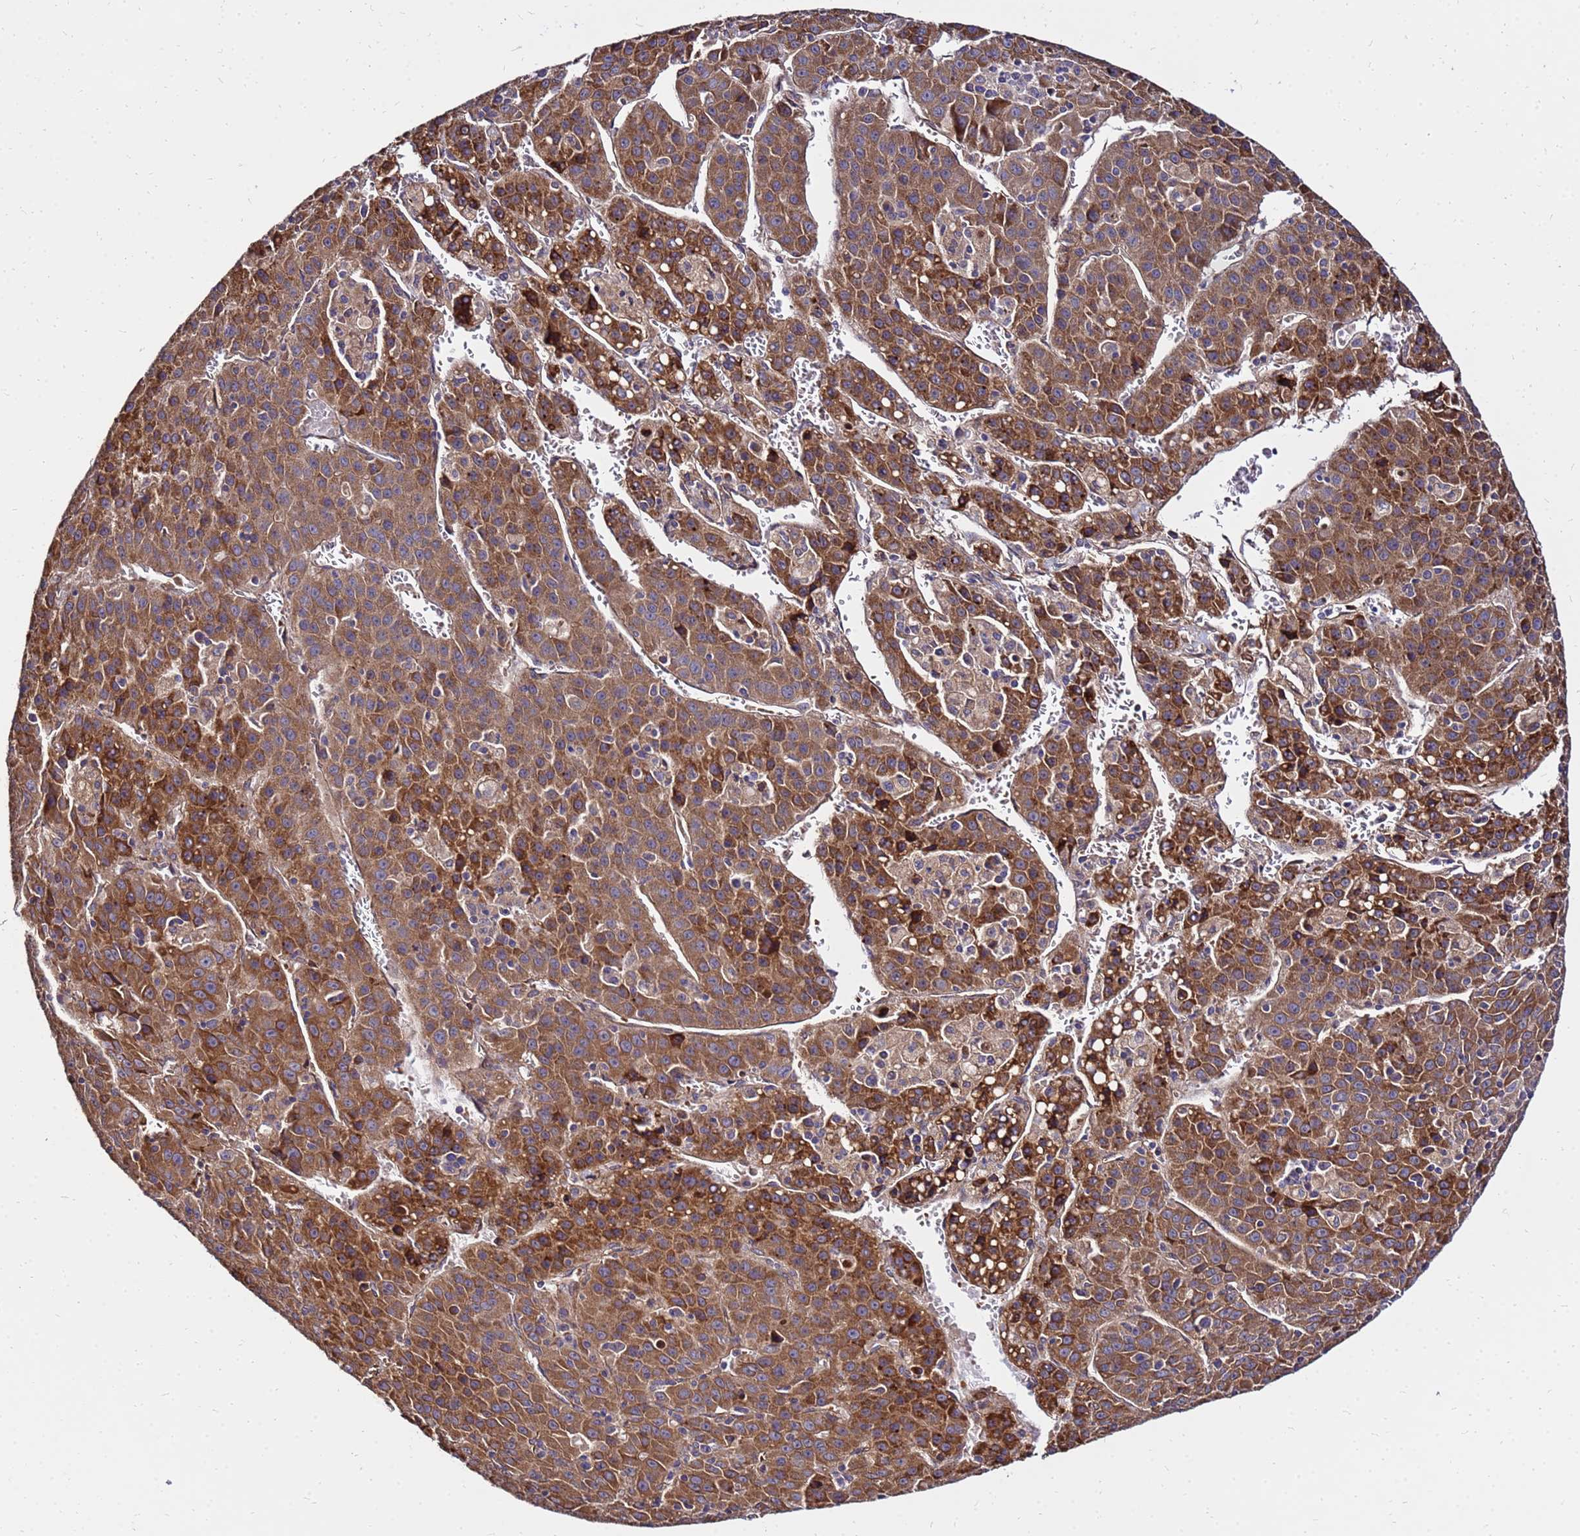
{"staining": {"intensity": "strong", "quantity": ">75%", "location": "cytoplasmic/membranous"}, "tissue": "liver cancer", "cell_type": "Tumor cells", "image_type": "cancer", "snomed": [{"axis": "morphology", "description": "Carcinoma, Hepatocellular, NOS"}, {"axis": "topography", "description": "Liver"}], "caption": "Hepatocellular carcinoma (liver) tissue demonstrates strong cytoplasmic/membranous expression in approximately >75% of tumor cells, visualized by immunohistochemistry.", "gene": "WWC2", "patient": {"sex": "female", "age": 53}}